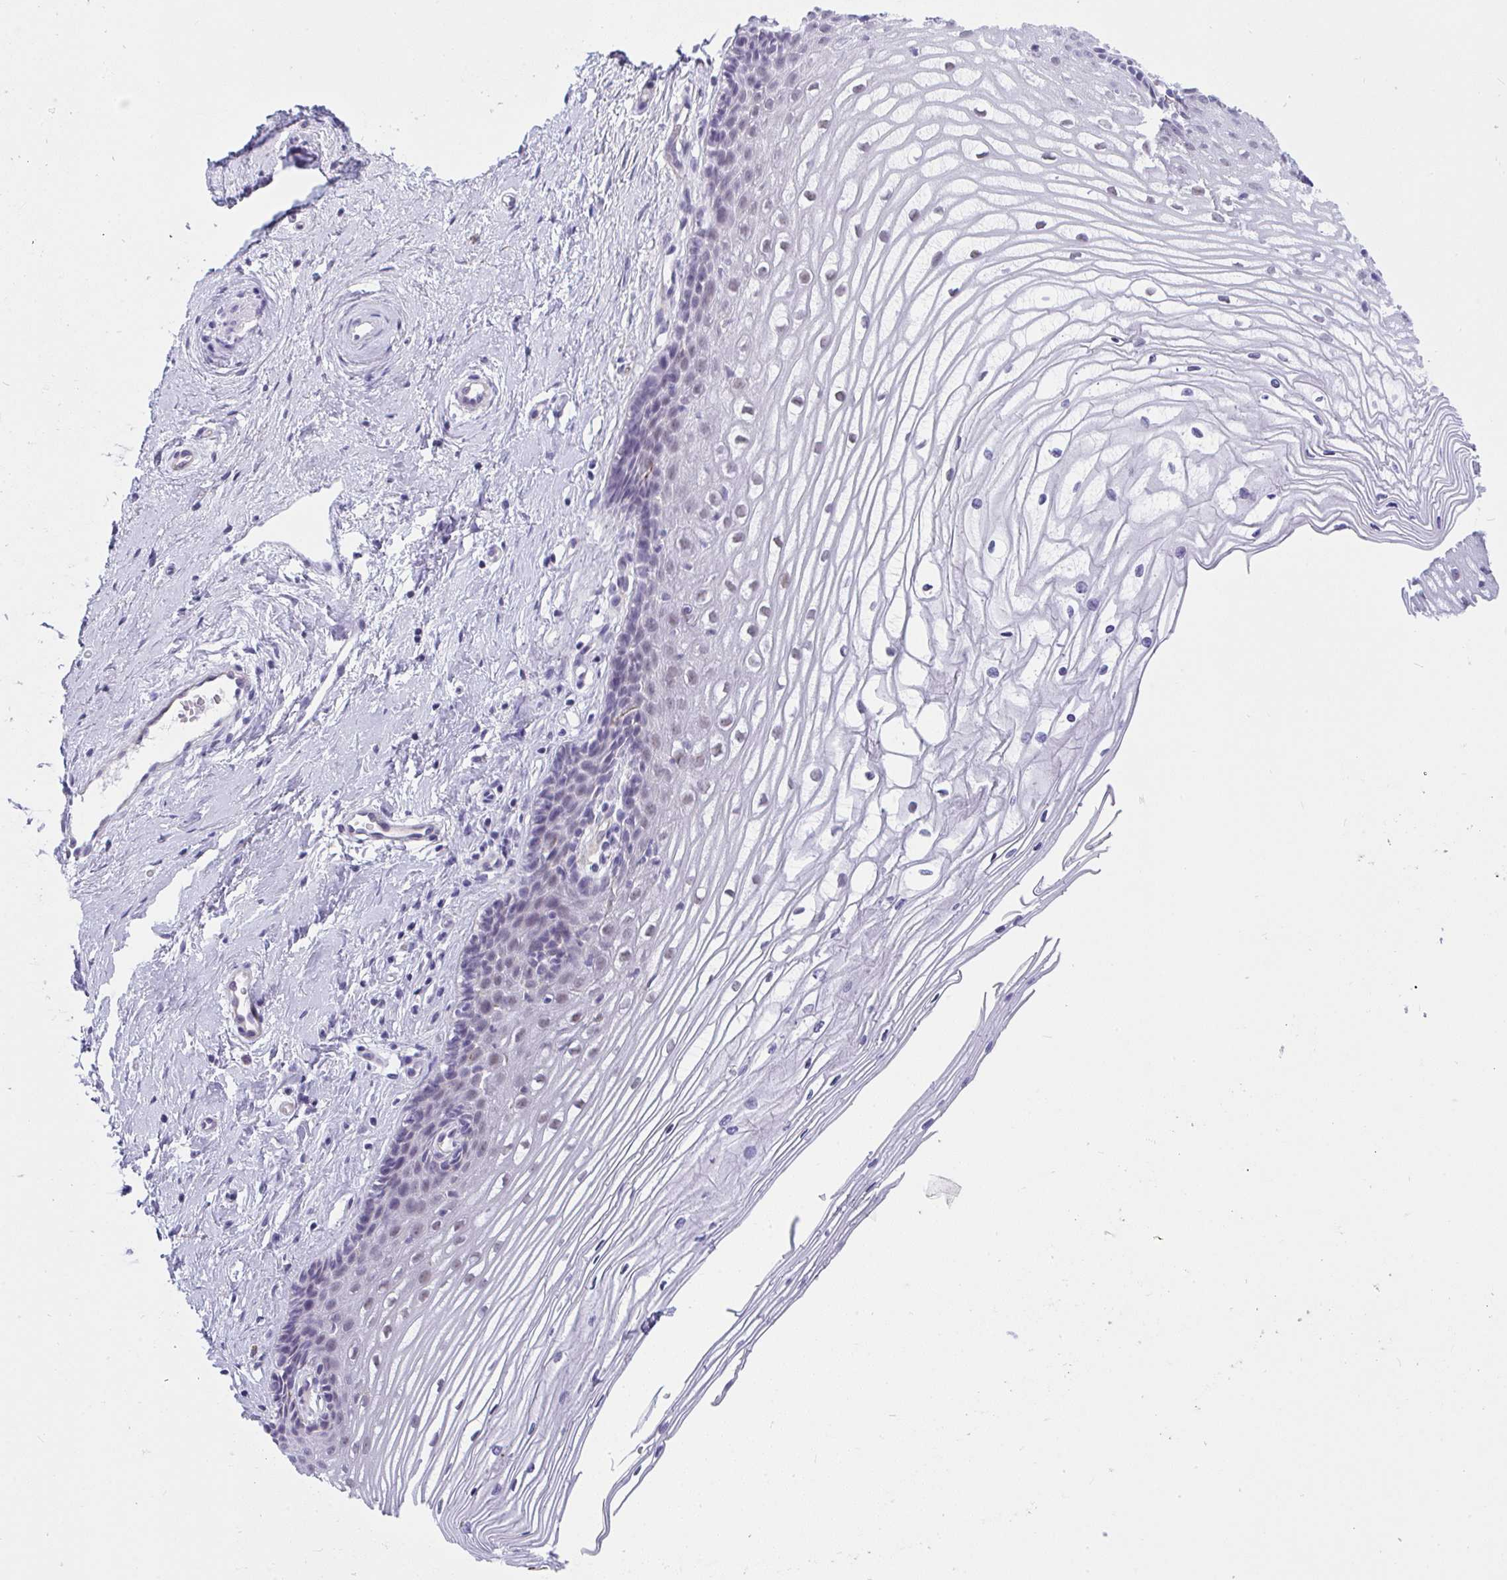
{"staining": {"intensity": "negative", "quantity": "none", "location": "none"}, "tissue": "cervix", "cell_type": "Glandular cells", "image_type": "normal", "snomed": [{"axis": "morphology", "description": "Normal tissue, NOS"}, {"axis": "topography", "description": "Cervix"}], "caption": "Normal cervix was stained to show a protein in brown. There is no significant expression in glandular cells. Nuclei are stained in blue.", "gene": "CDK13", "patient": {"sex": "female", "age": 40}}